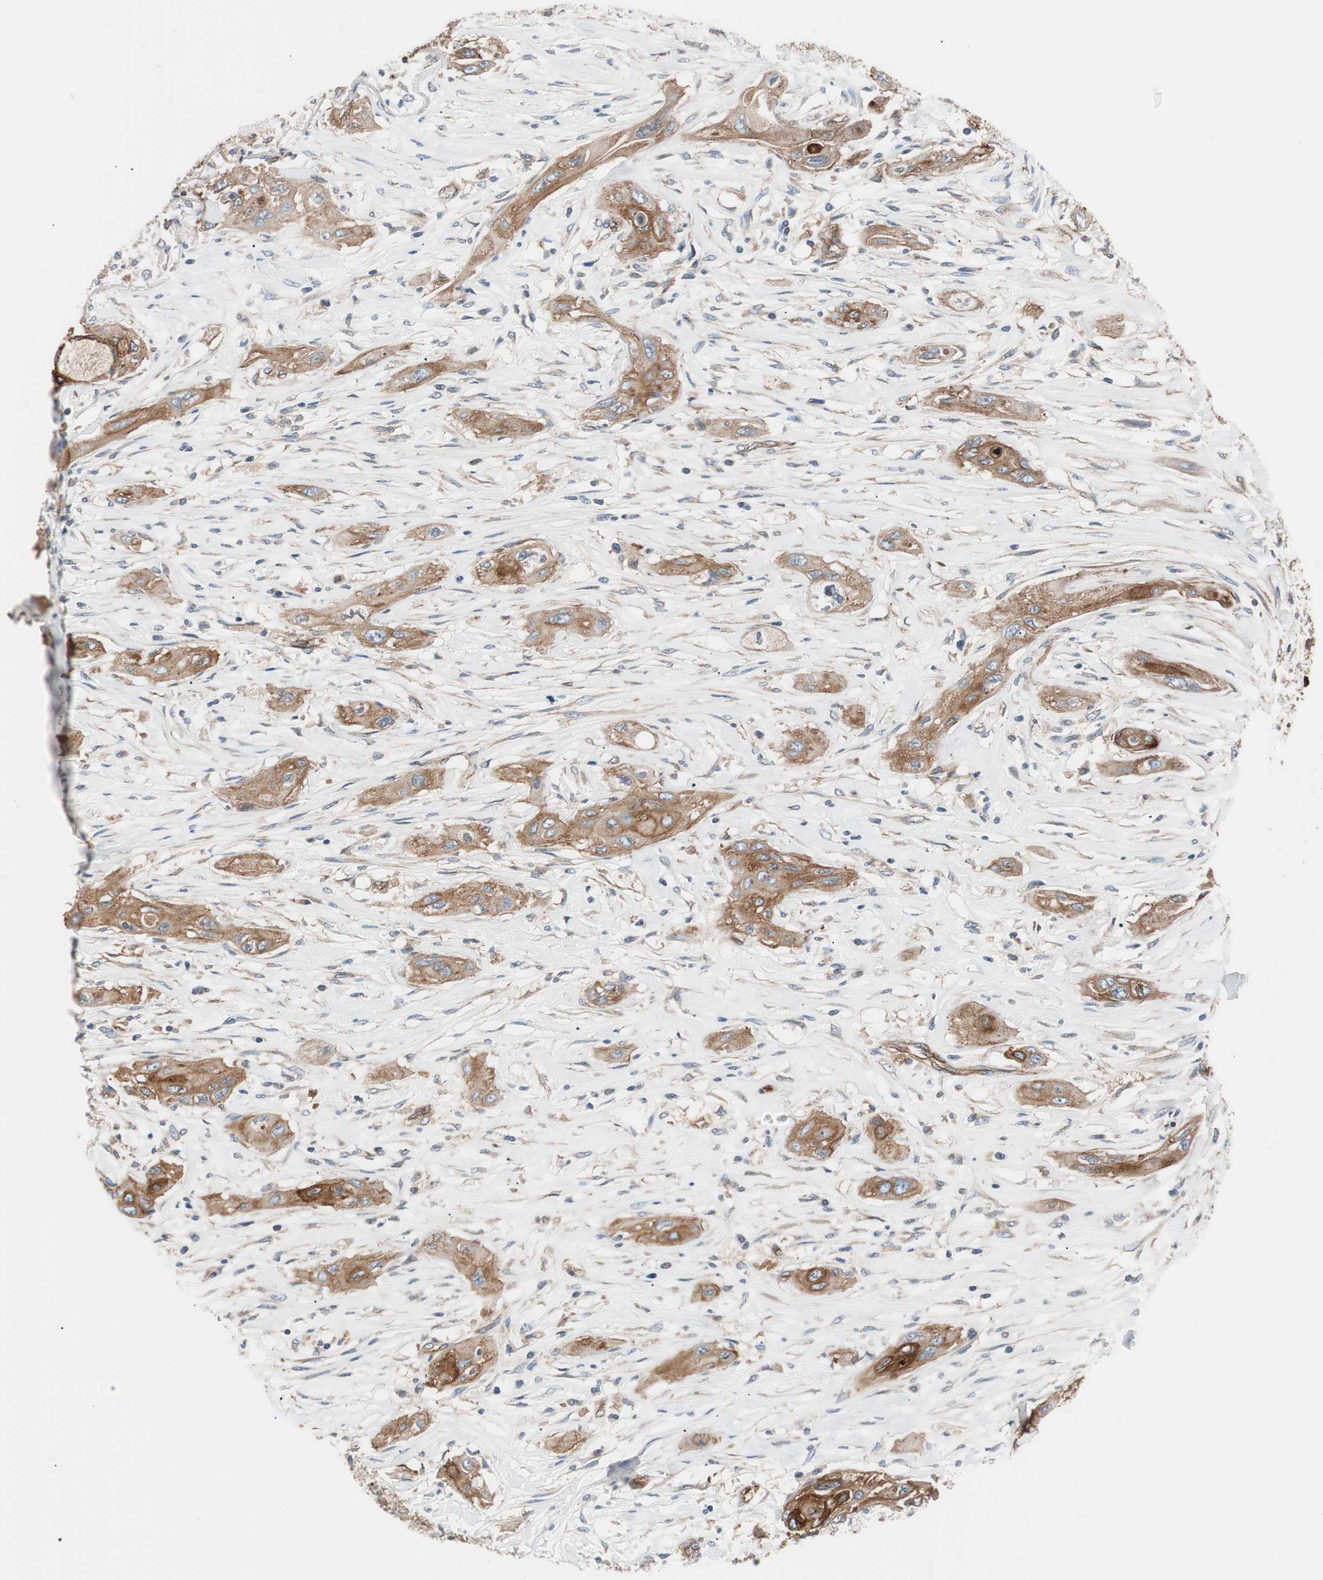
{"staining": {"intensity": "moderate", "quantity": ">75%", "location": "cytoplasmic/membranous"}, "tissue": "lung cancer", "cell_type": "Tumor cells", "image_type": "cancer", "snomed": [{"axis": "morphology", "description": "Squamous cell carcinoma, NOS"}, {"axis": "topography", "description": "Lung"}], "caption": "Human squamous cell carcinoma (lung) stained for a protein (brown) reveals moderate cytoplasmic/membranous positive positivity in approximately >75% of tumor cells.", "gene": "SPINT1", "patient": {"sex": "female", "age": 47}}